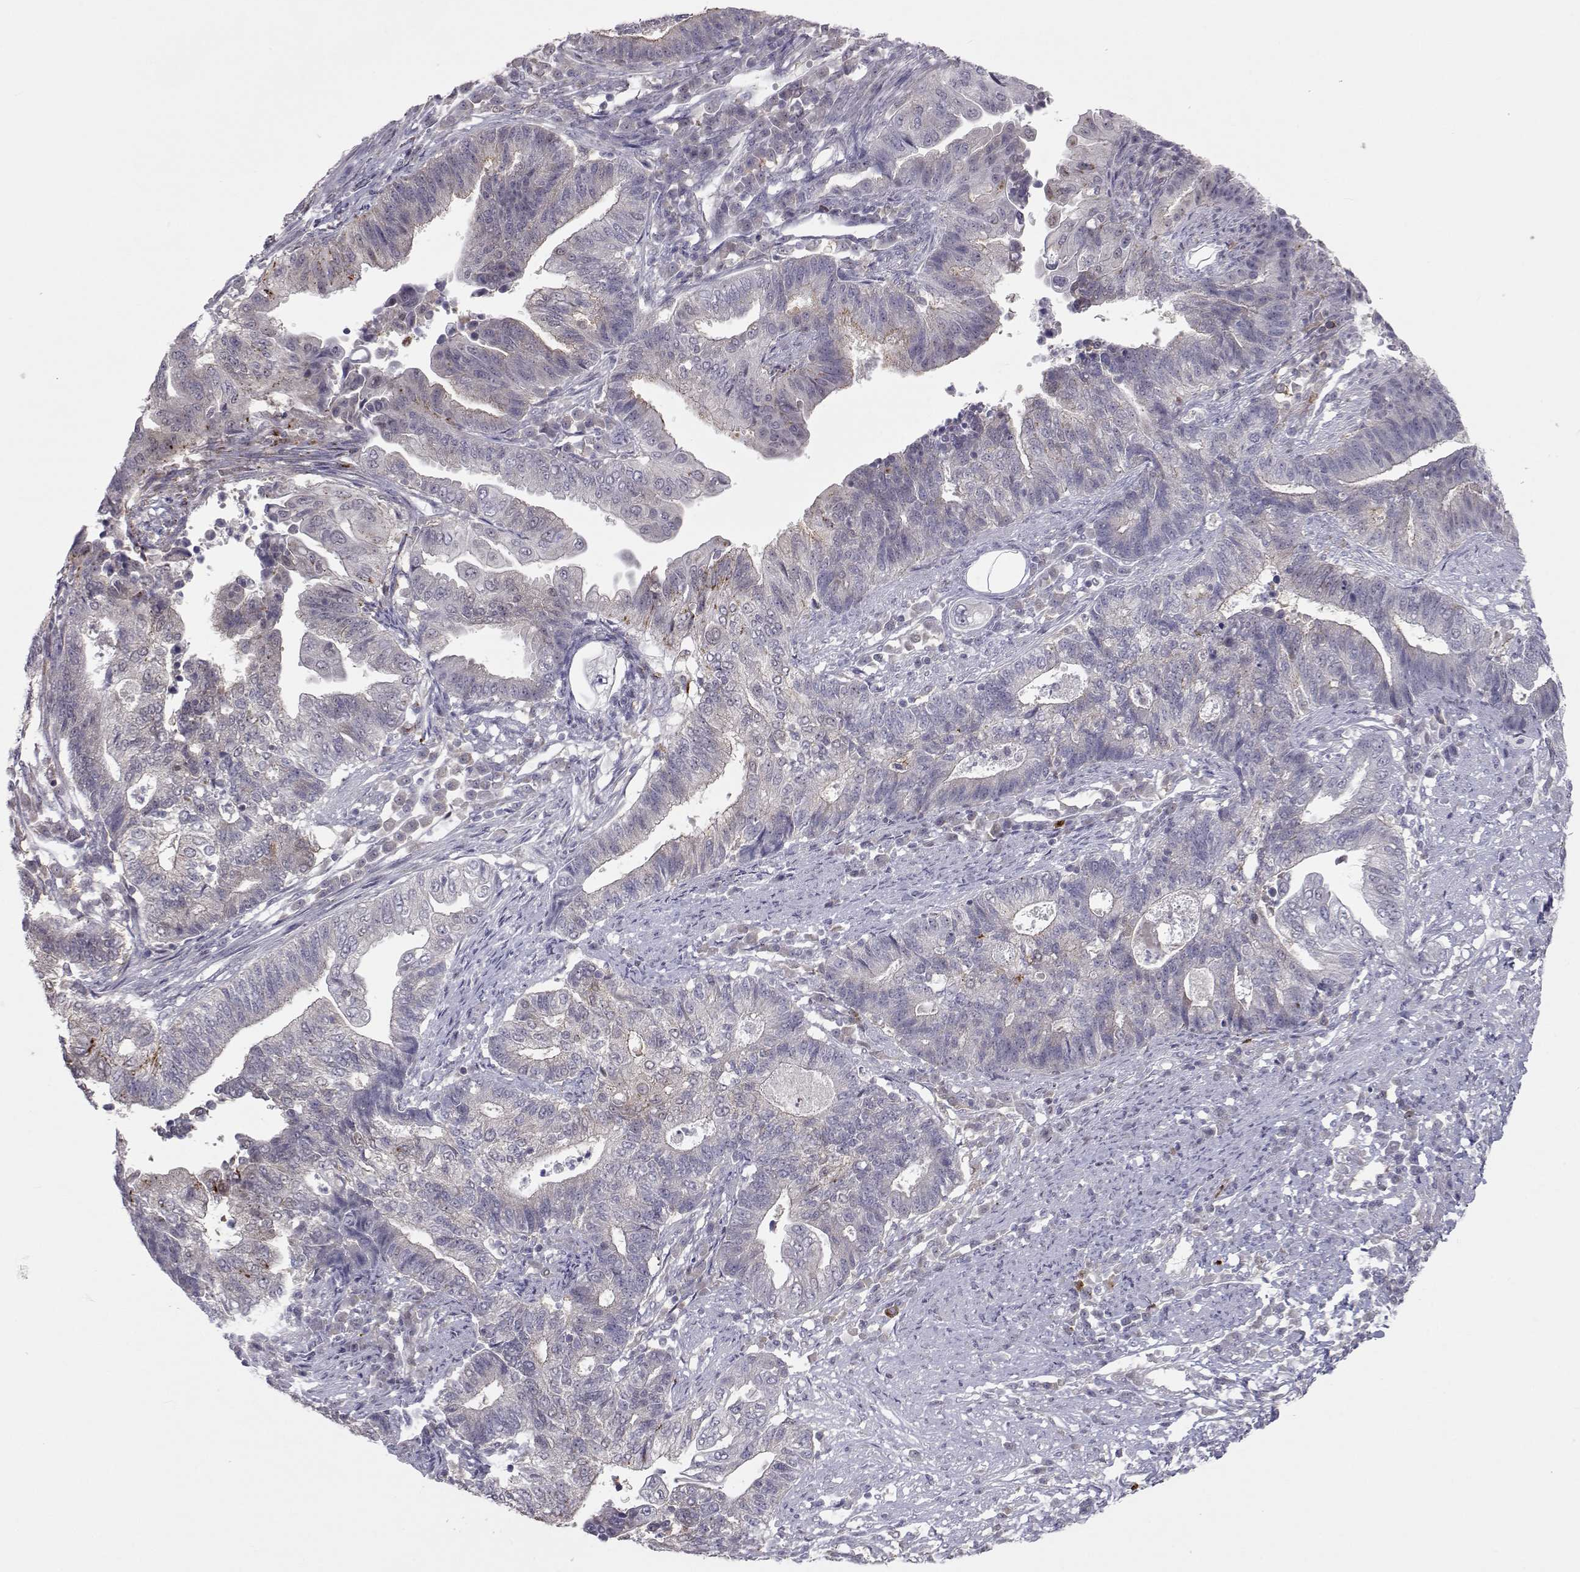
{"staining": {"intensity": "negative", "quantity": "none", "location": "none"}, "tissue": "endometrial cancer", "cell_type": "Tumor cells", "image_type": "cancer", "snomed": [{"axis": "morphology", "description": "Adenocarcinoma, NOS"}, {"axis": "topography", "description": "Uterus"}, {"axis": "topography", "description": "Endometrium"}], "caption": "Tumor cells are negative for protein expression in human endometrial cancer (adenocarcinoma).", "gene": "NPVF", "patient": {"sex": "female", "age": 54}}